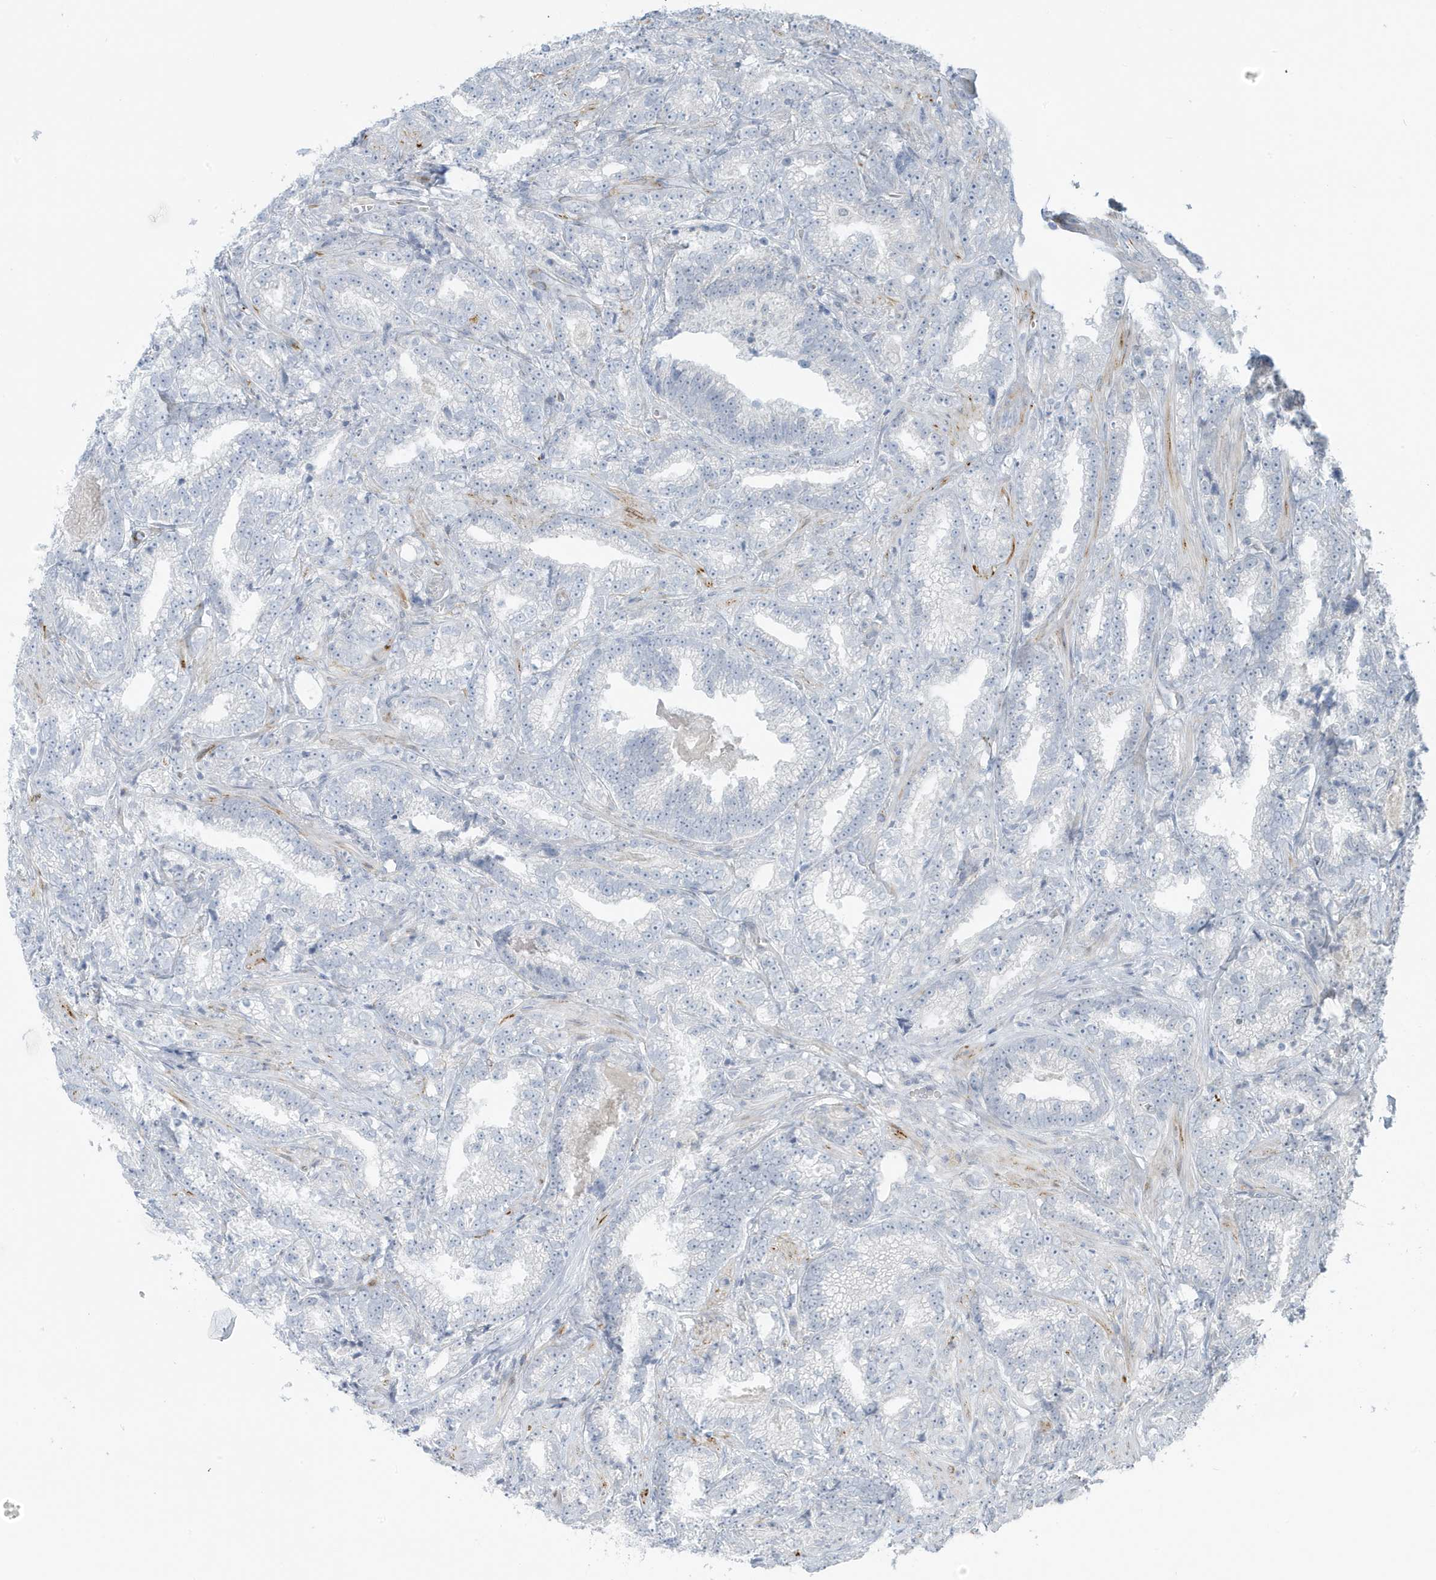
{"staining": {"intensity": "negative", "quantity": "none", "location": "none"}, "tissue": "prostate cancer", "cell_type": "Tumor cells", "image_type": "cancer", "snomed": [{"axis": "morphology", "description": "Adenocarcinoma, High grade"}, {"axis": "topography", "description": "Prostate and seminal vesicle, NOS"}], "caption": "Tumor cells are negative for protein expression in human prostate cancer (high-grade adenocarcinoma).", "gene": "PERM1", "patient": {"sex": "male", "age": 67}}